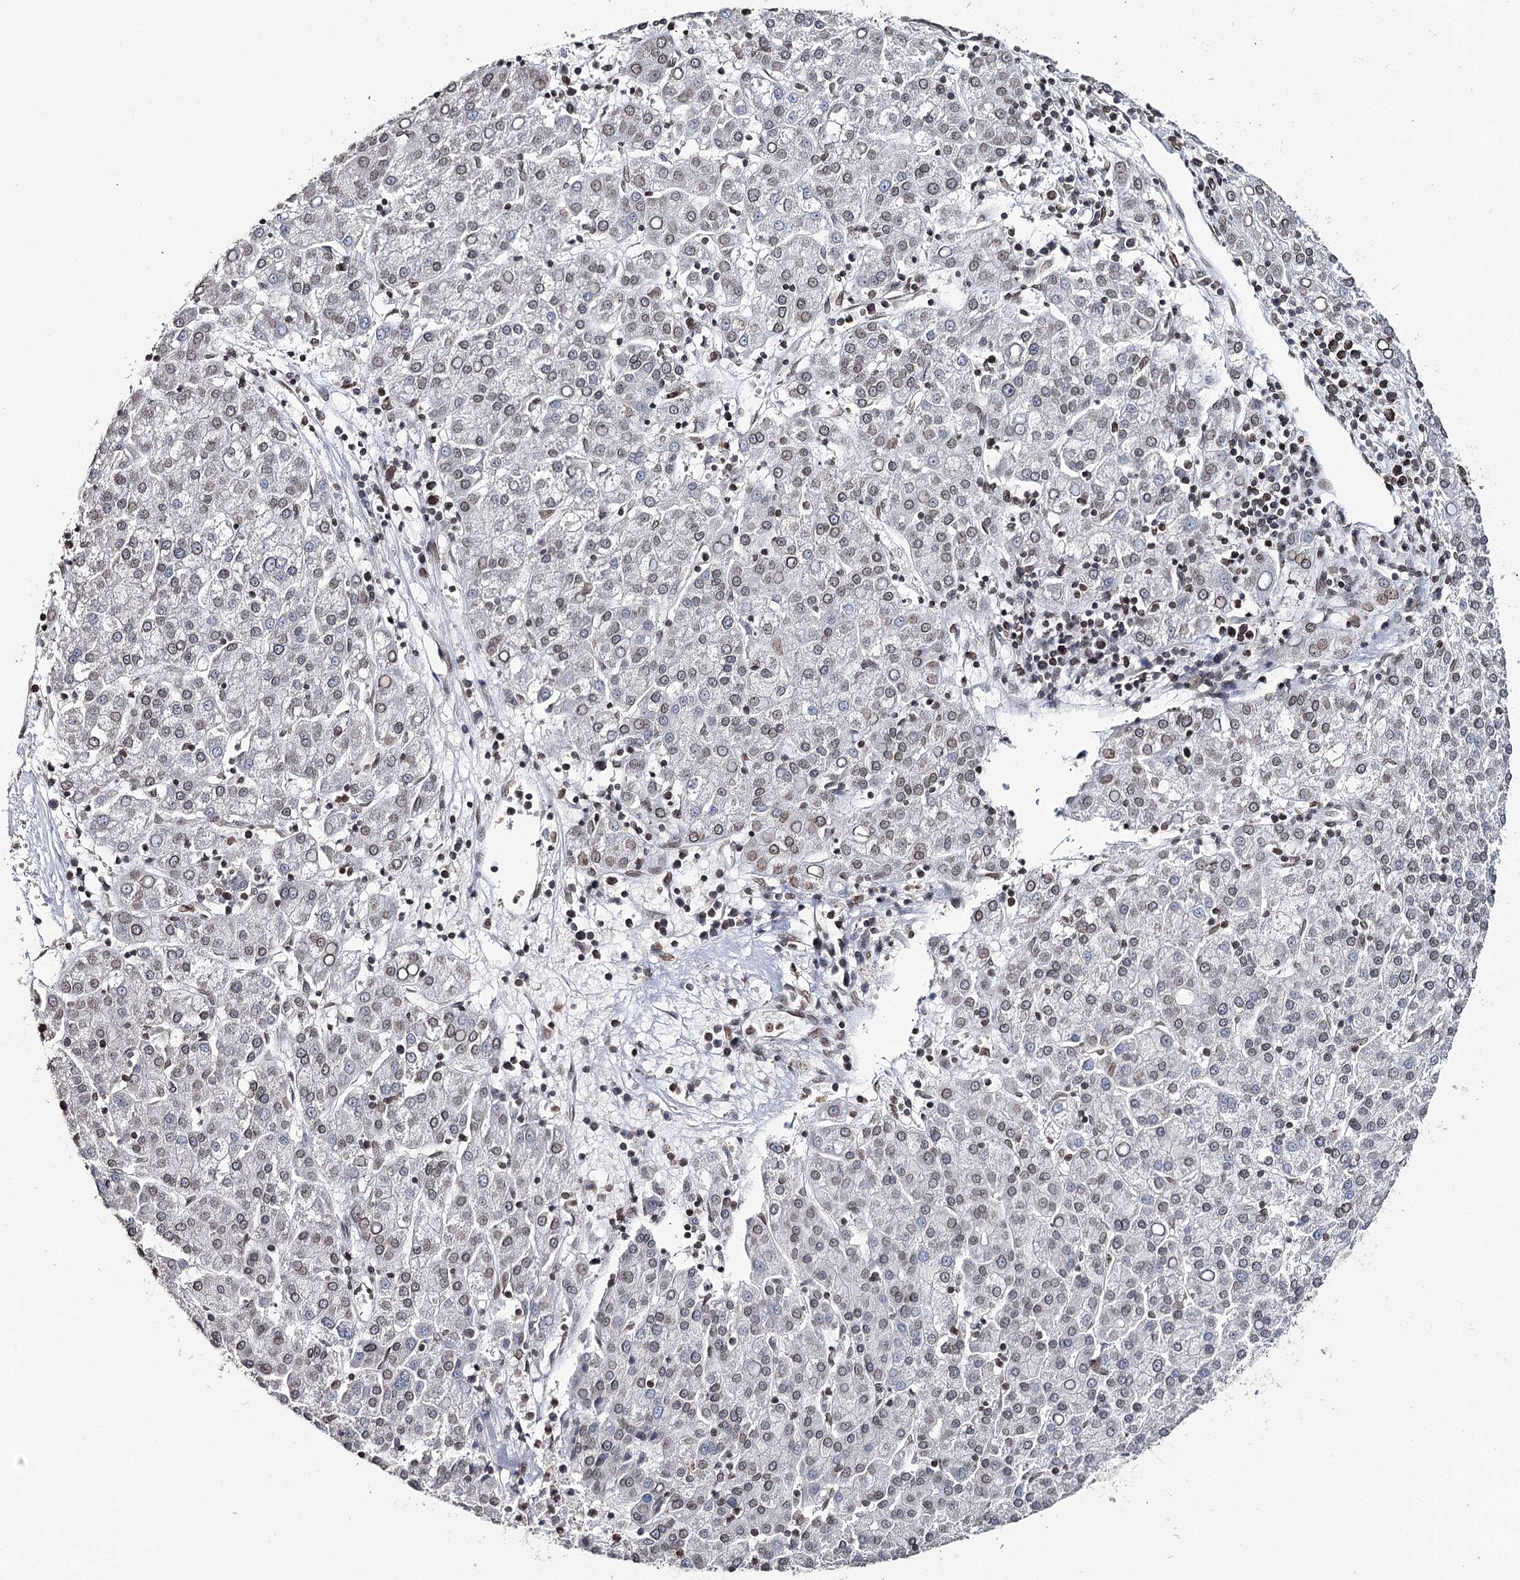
{"staining": {"intensity": "weak", "quantity": "25%-75%", "location": "cytoplasmic/membranous,nuclear"}, "tissue": "liver cancer", "cell_type": "Tumor cells", "image_type": "cancer", "snomed": [{"axis": "morphology", "description": "Carcinoma, Hepatocellular, NOS"}, {"axis": "topography", "description": "Liver"}], "caption": "Immunohistochemical staining of liver hepatocellular carcinoma displays low levels of weak cytoplasmic/membranous and nuclear expression in approximately 25%-75% of tumor cells. The protein of interest is shown in brown color, while the nuclei are stained blue.", "gene": "KIAA0930", "patient": {"sex": "female", "age": 58}}